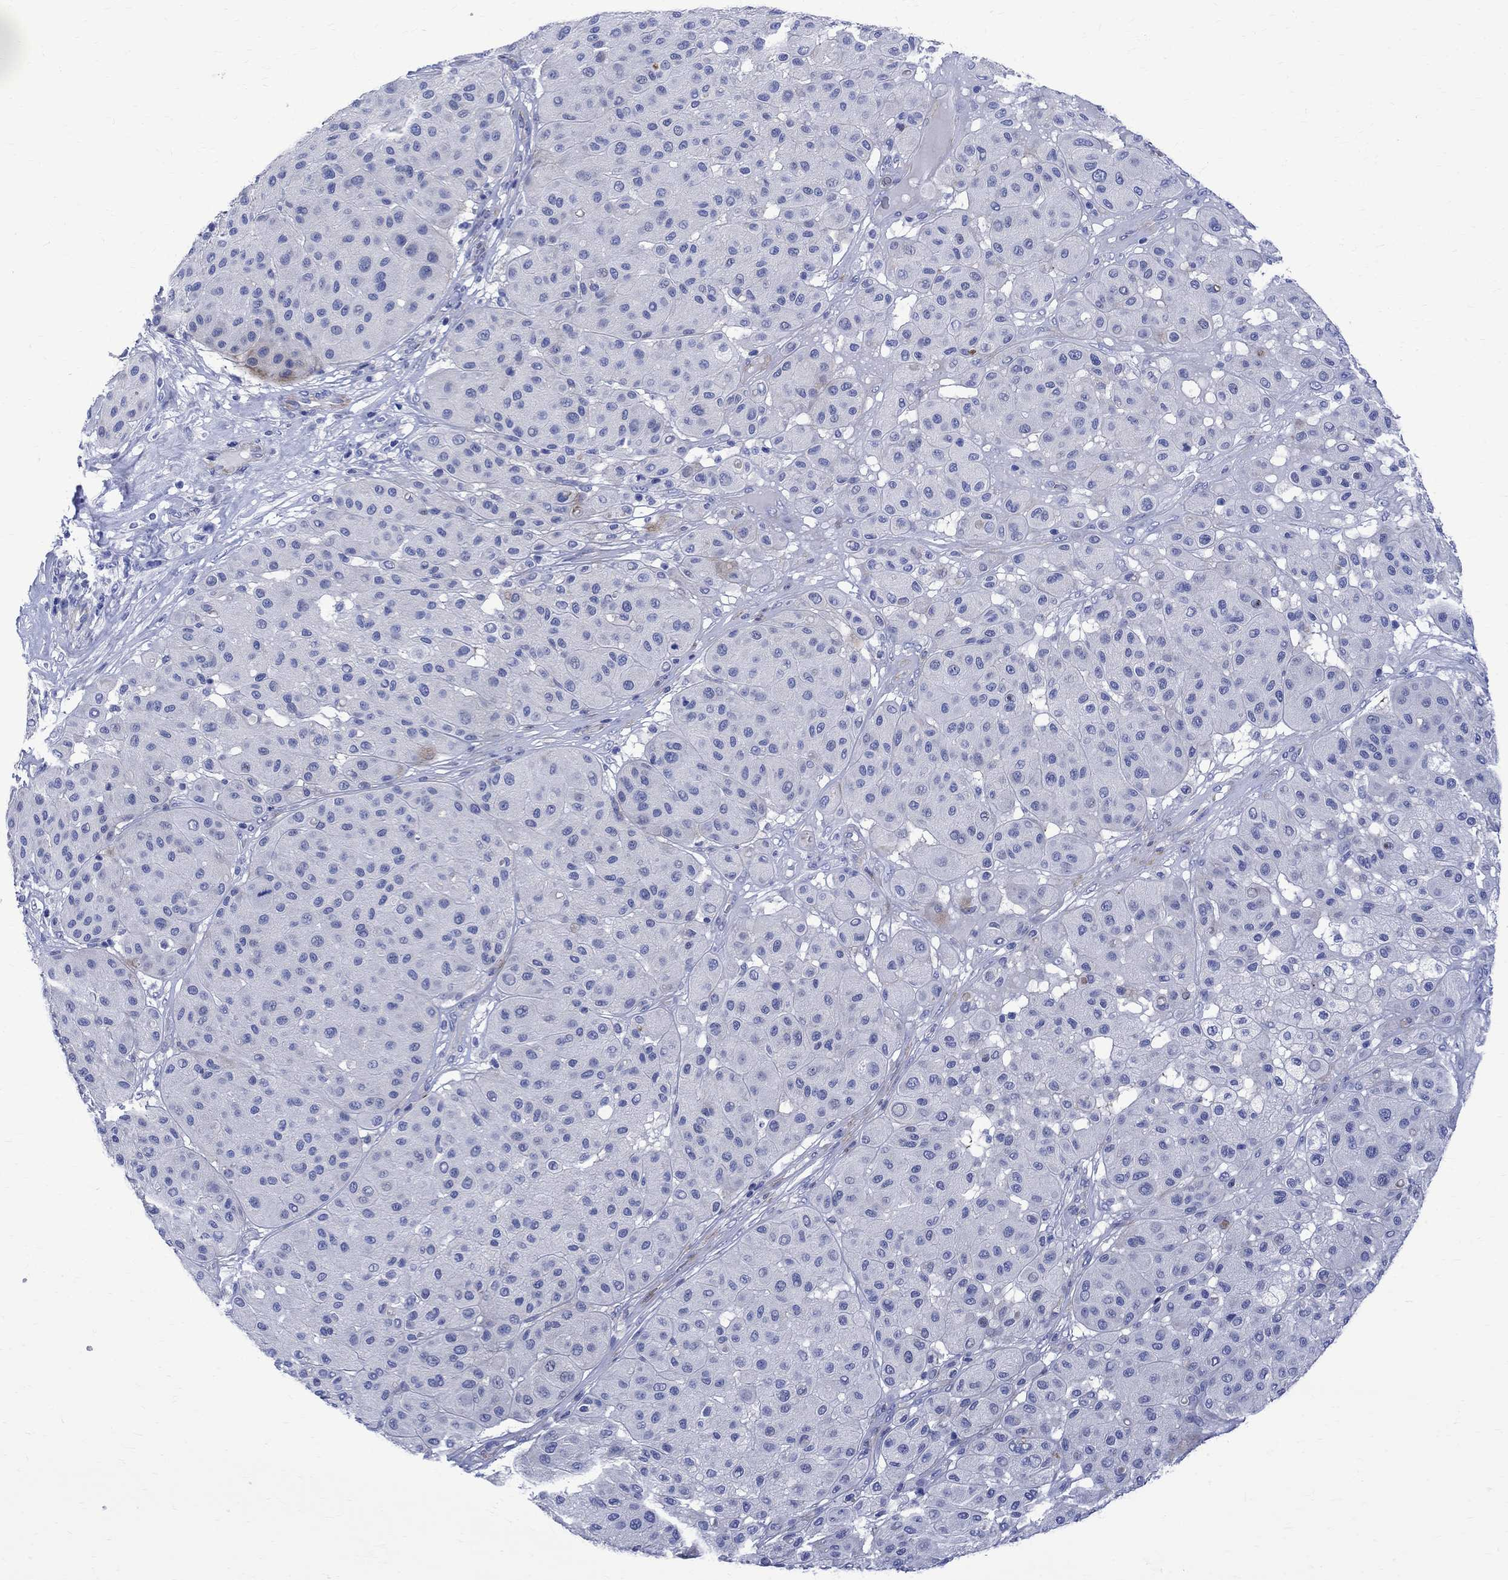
{"staining": {"intensity": "negative", "quantity": "none", "location": "none"}, "tissue": "melanoma", "cell_type": "Tumor cells", "image_type": "cancer", "snomed": [{"axis": "morphology", "description": "Malignant melanoma, Metastatic site"}, {"axis": "topography", "description": "Smooth muscle"}], "caption": "Micrograph shows no significant protein staining in tumor cells of malignant melanoma (metastatic site). Brightfield microscopy of immunohistochemistry stained with DAB (brown) and hematoxylin (blue), captured at high magnification.", "gene": "PARVB", "patient": {"sex": "male", "age": 41}}